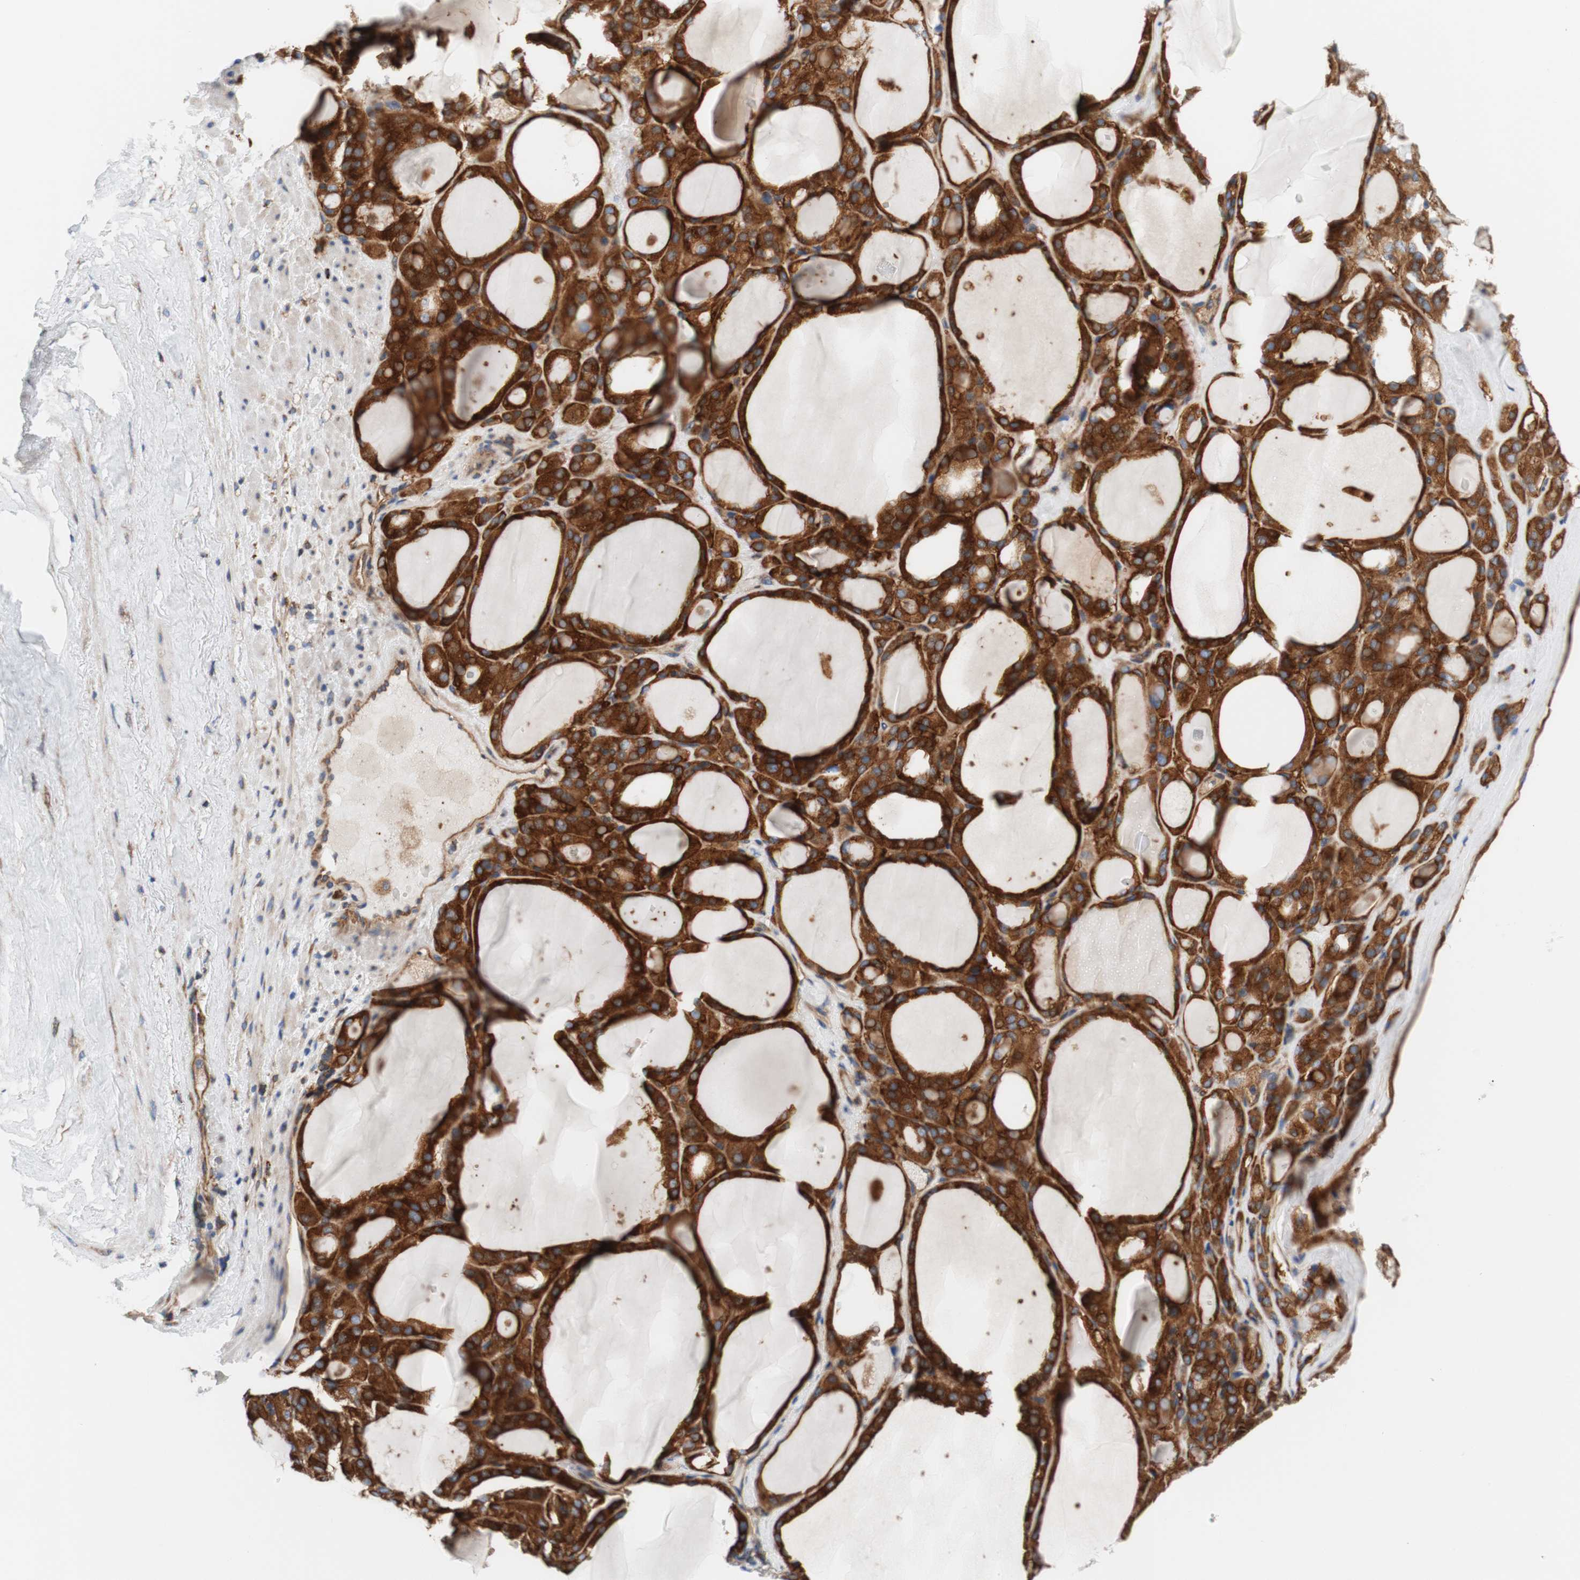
{"staining": {"intensity": "strong", "quantity": ">75%", "location": "cytoplasmic/membranous"}, "tissue": "thyroid gland", "cell_type": "Glandular cells", "image_type": "normal", "snomed": [{"axis": "morphology", "description": "Normal tissue, NOS"}, {"axis": "morphology", "description": "Carcinoma, NOS"}, {"axis": "topography", "description": "Thyroid gland"}], "caption": "Immunohistochemistry (IHC) (DAB (3,3'-diaminobenzidine)) staining of benign thyroid gland shows strong cytoplasmic/membranous protein expression in about >75% of glandular cells.", "gene": "STOM", "patient": {"sex": "female", "age": 86}}